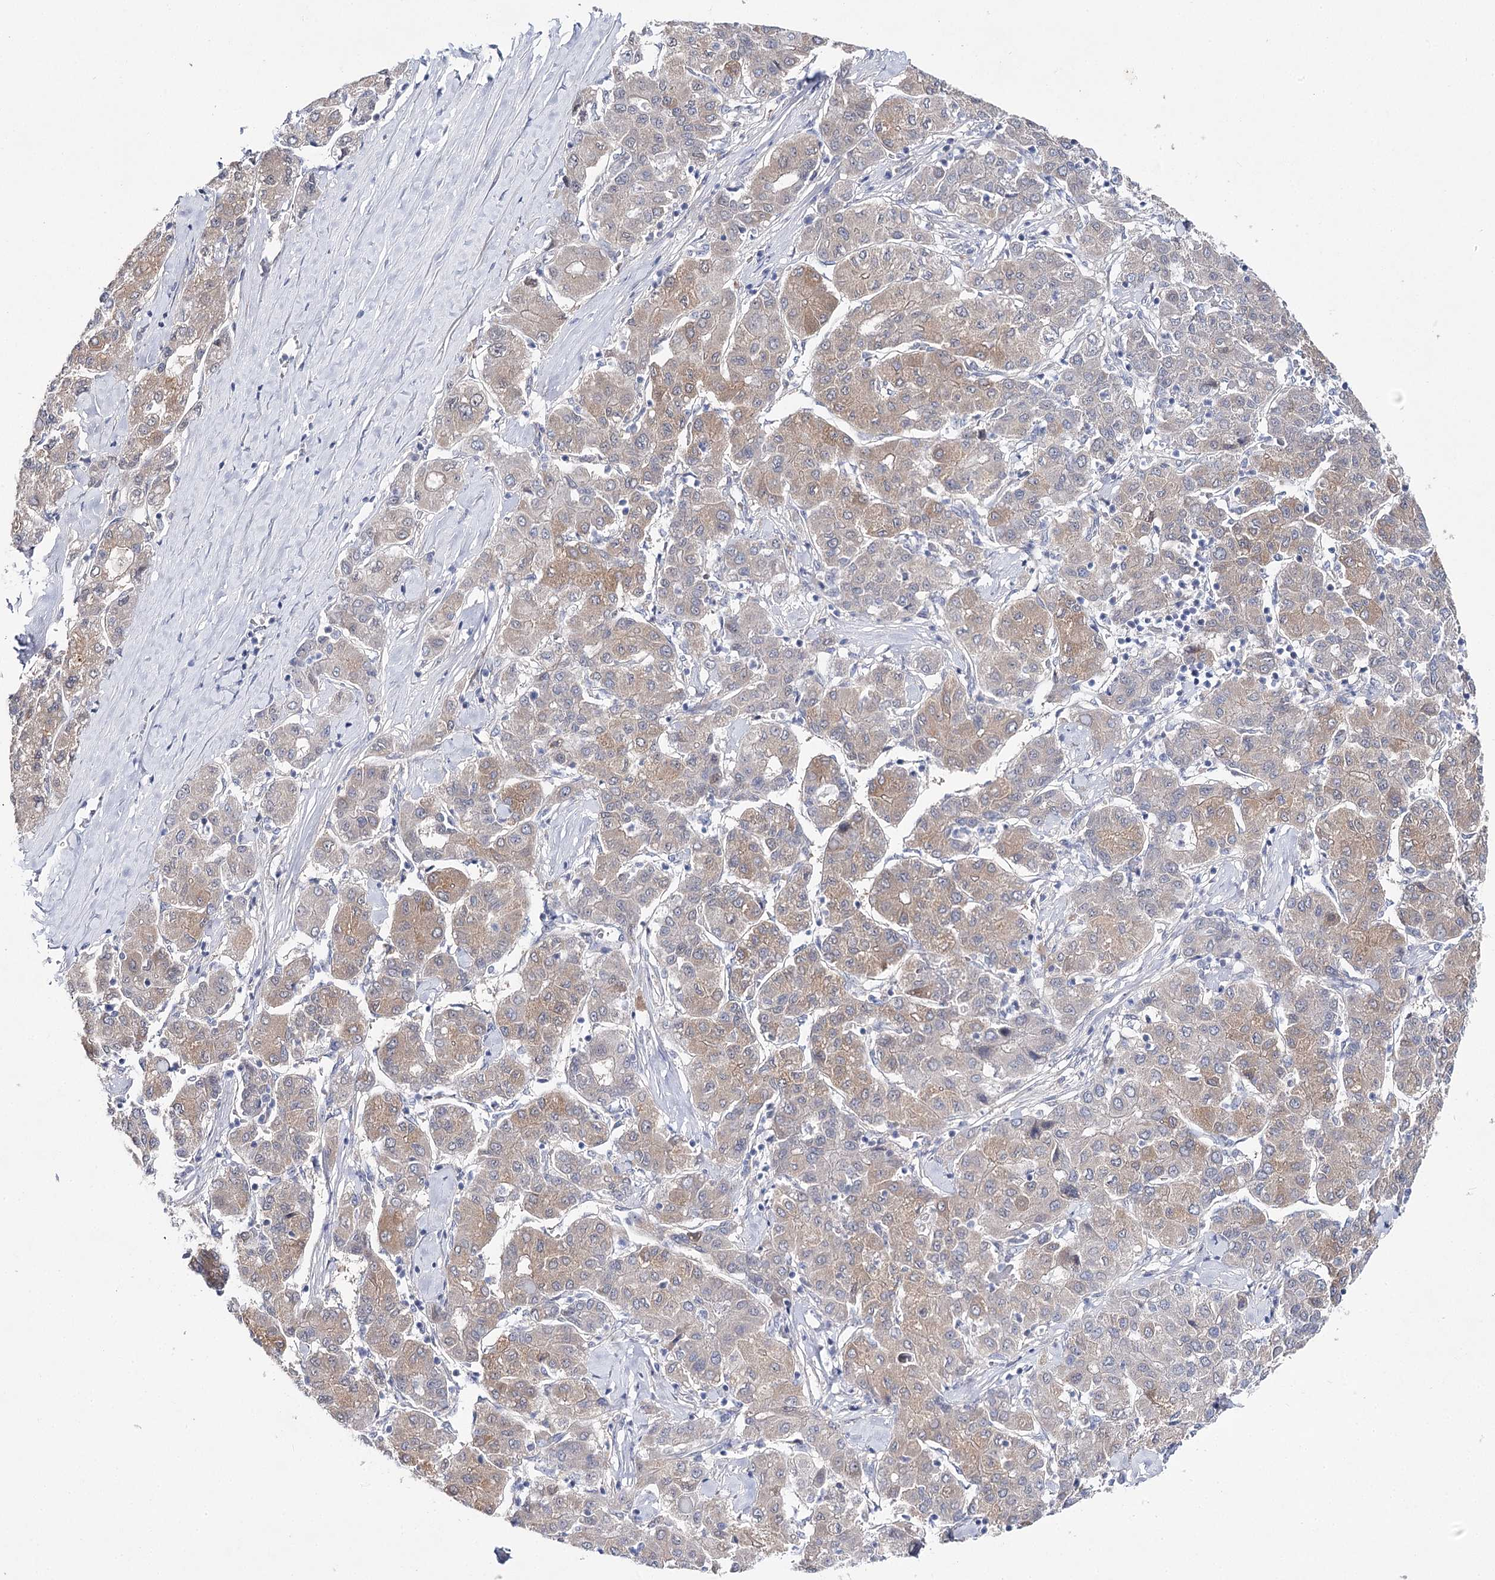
{"staining": {"intensity": "weak", "quantity": "25%-75%", "location": "cytoplasmic/membranous"}, "tissue": "liver cancer", "cell_type": "Tumor cells", "image_type": "cancer", "snomed": [{"axis": "morphology", "description": "Carcinoma, Hepatocellular, NOS"}, {"axis": "topography", "description": "Liver"}], "caption": "The immunohistochemical stain shows weak cytoplasmic/membranous positivity in tumor cells of hepatocellular carcinoma (liver) tissue. (DAB = brown stain, brightfield microscopy at high magnification).", "gene": "LRRC14B", "patient": {"sex": "male", "age": 65}}